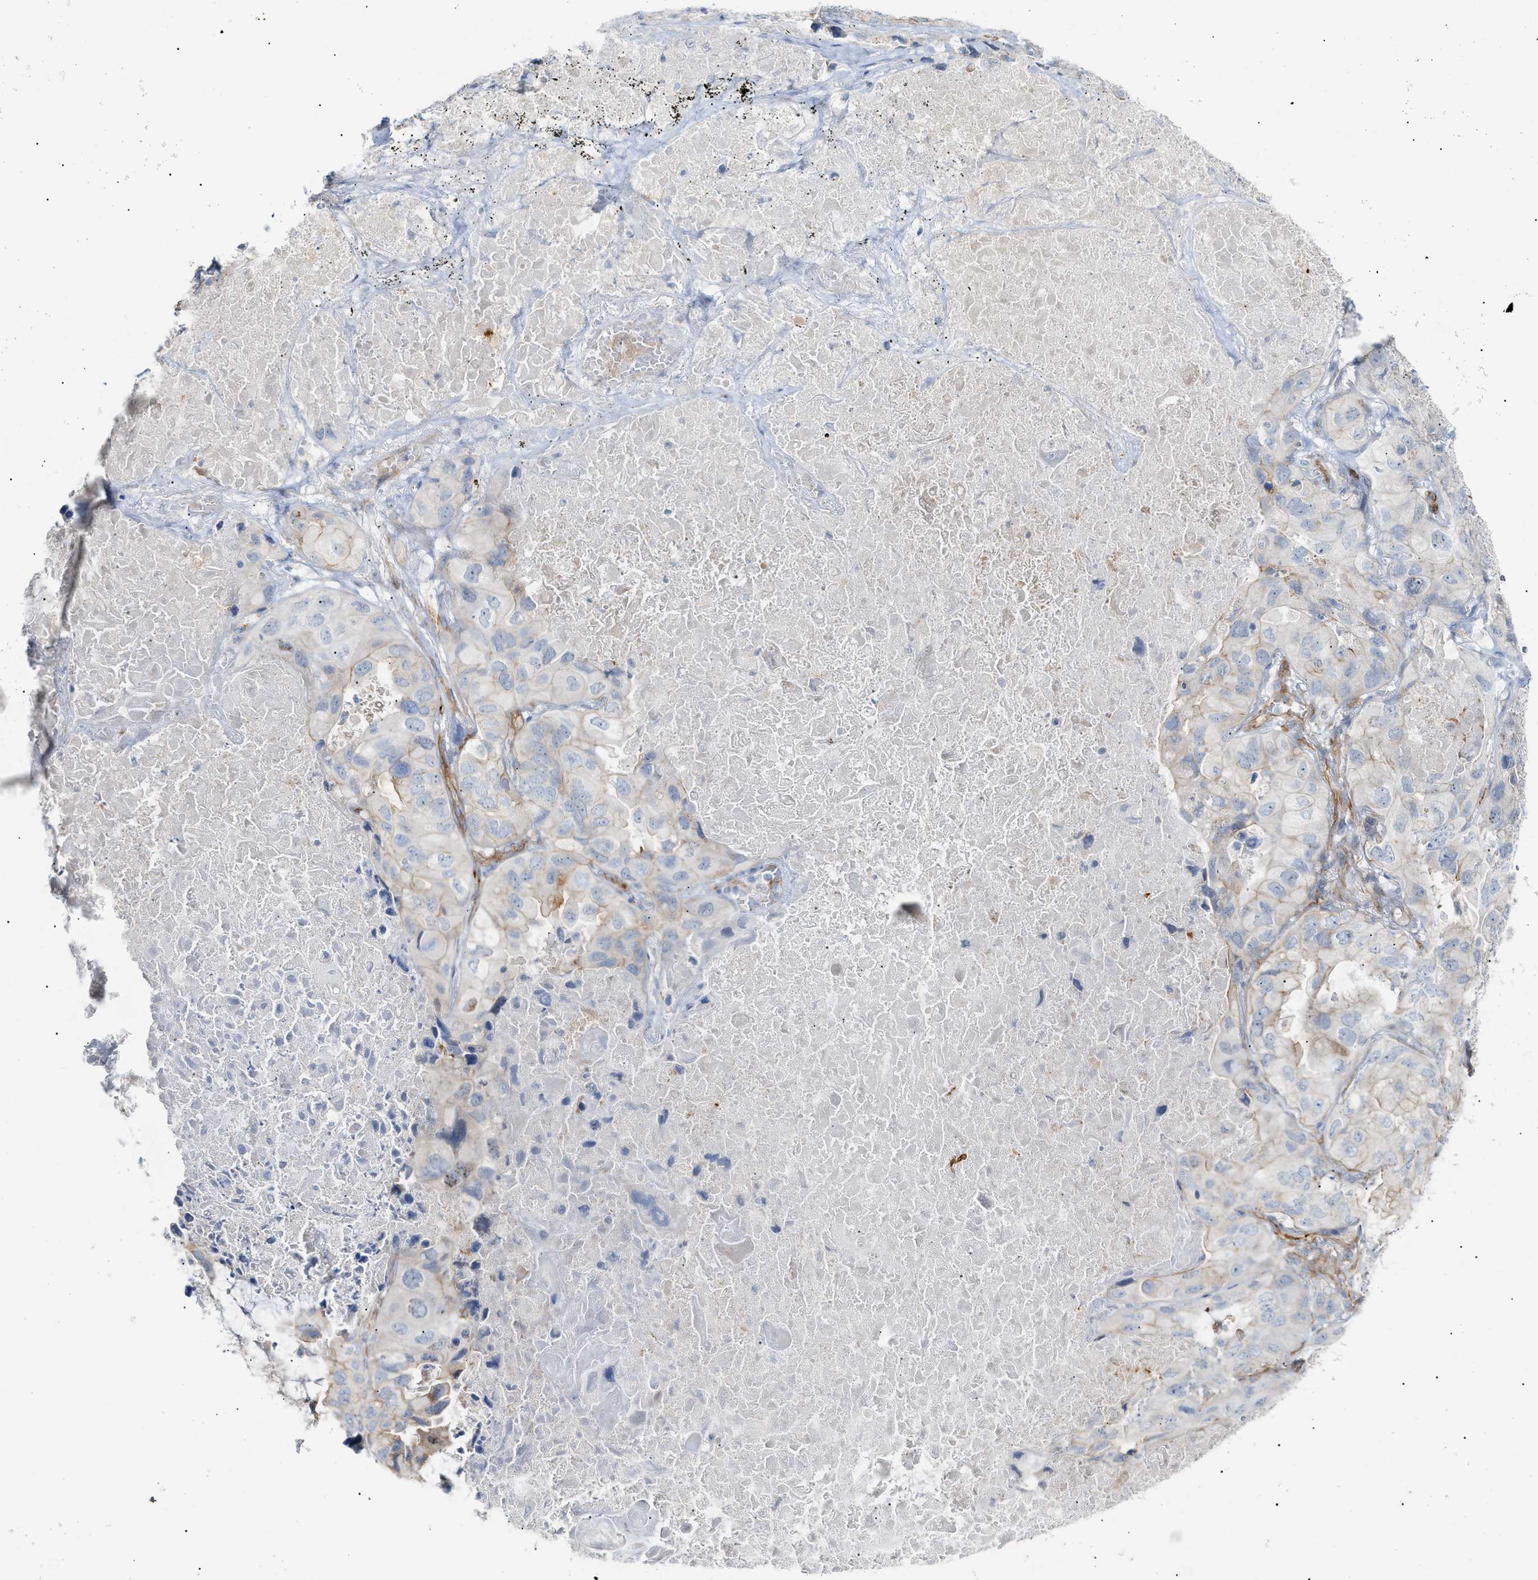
{"staining": {"intensity": "weak", "quantity": "25%-75%", "location": "cytoplasmic/membranous"}, "tissue": "lung cancer", "cell_type": "Tumor cells", "image_type": "cancer", "snomed": [{"axis": "morphology", "description": "Squamous cell carcinoma, NOS"}, {"axis": "topography", "description": "Lung"}], "caption": "A histopathology image of lung squamous cell carcinoma stained for a protein exhibits weak cytoplasmic/membranous brown staining in tumor cells.", "gene": "ZFHX2", "patient": {"sex": "female", "age": 73}}